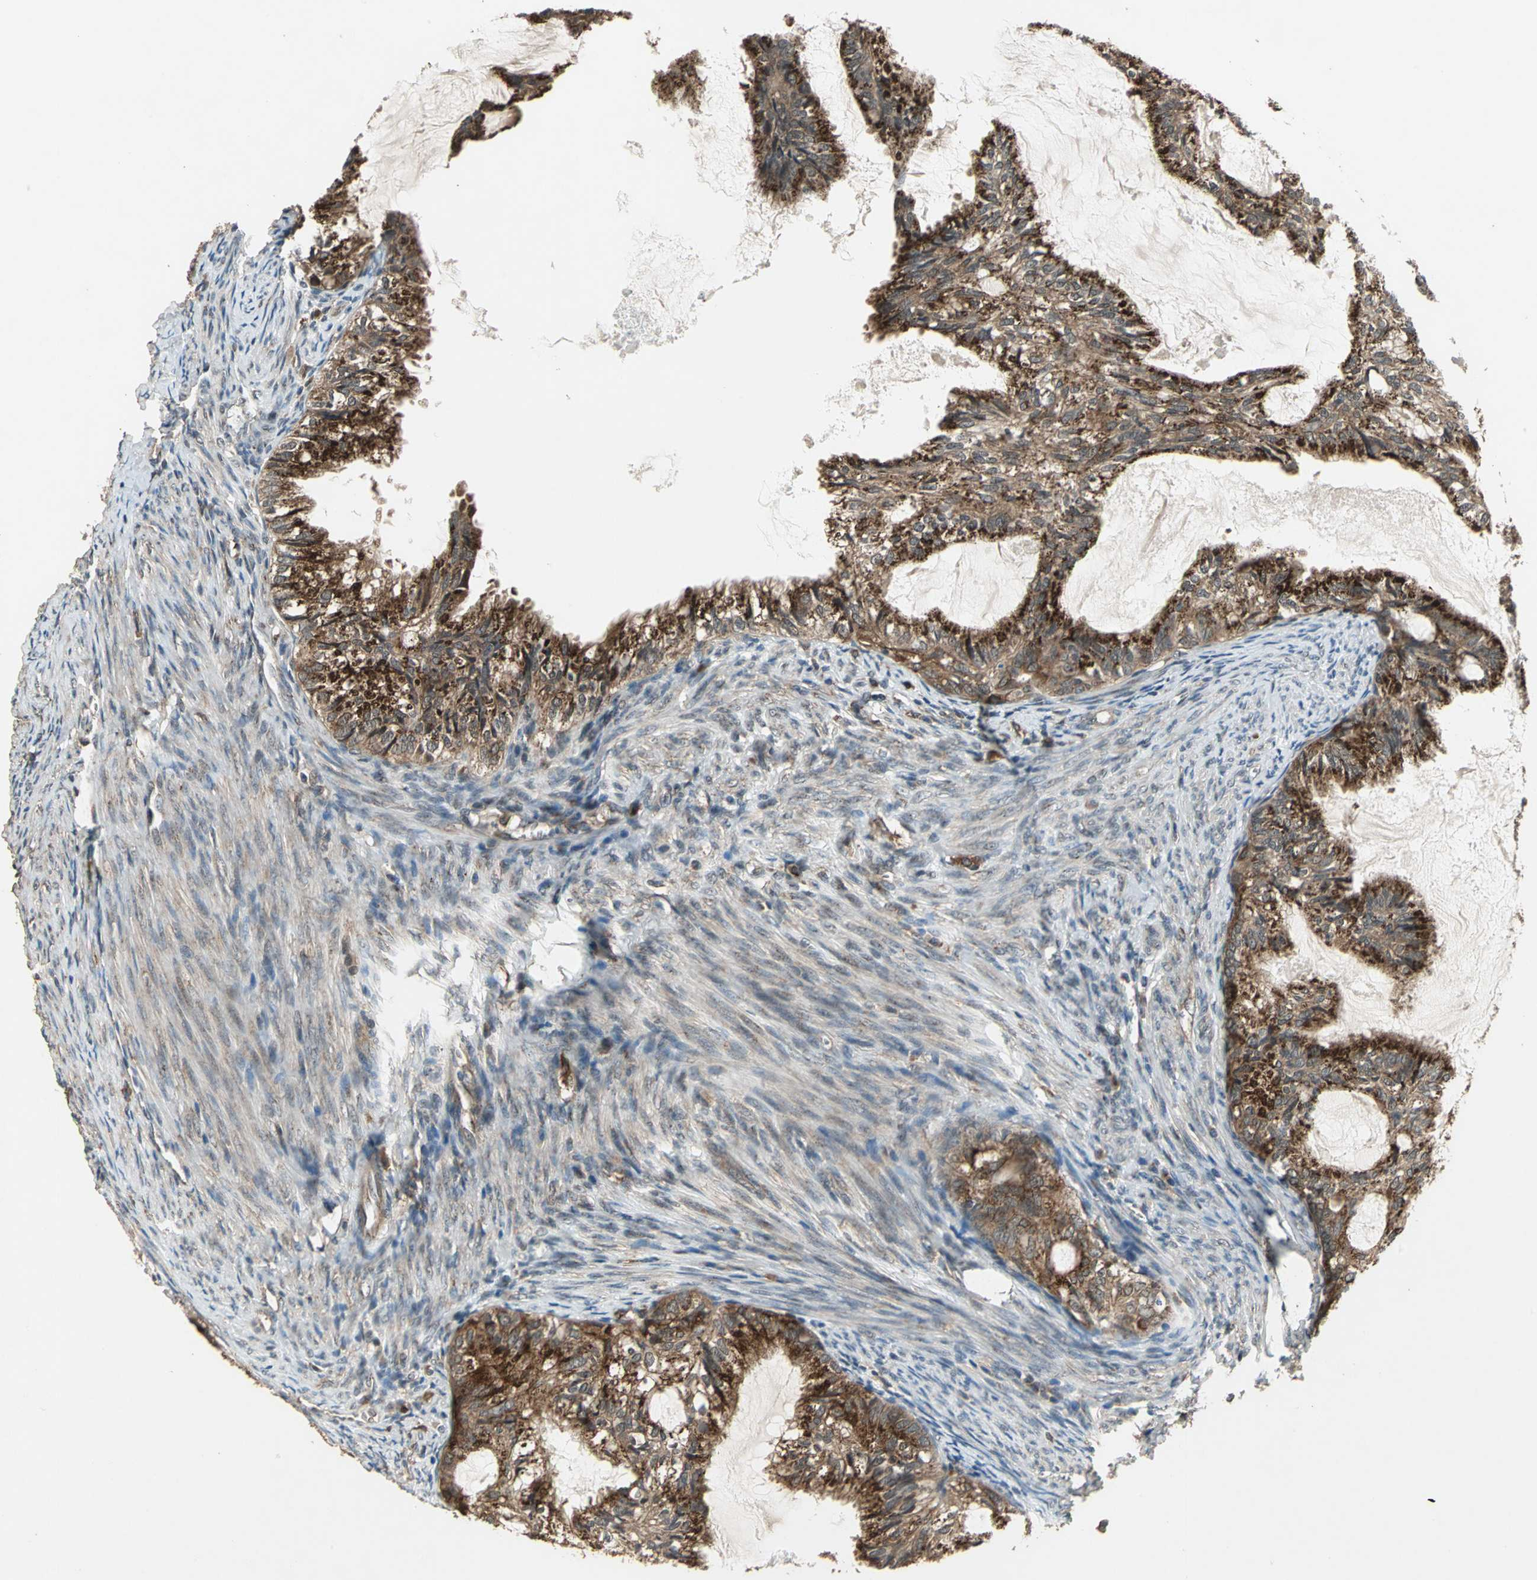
{"staining": {"intensity": "strong", "quantity": ">75%", "location": "cytoplasmic/membranous"}, "tissue": "cervical cancer", "cell_type": "Tumor cells", "image_type": "cancer", "snomed": [{"axis": "morphology", "description": "Normal tissue, NOS"}, {"axis": "morphology", "description": "Adenocarcinoma, NOS"}, {"axis": "topography", "description": "Cervix"}, {"axis": "topography", "description": "Endometrium"}], "caption": "A micrograph of adenocarcinoma (cervical) stained for a protein displays strong cytoplasmic/membranous brown staining in tumor cells.", "gene": "NFKBIE", "patient": {"sex": "female", "age": 86}}